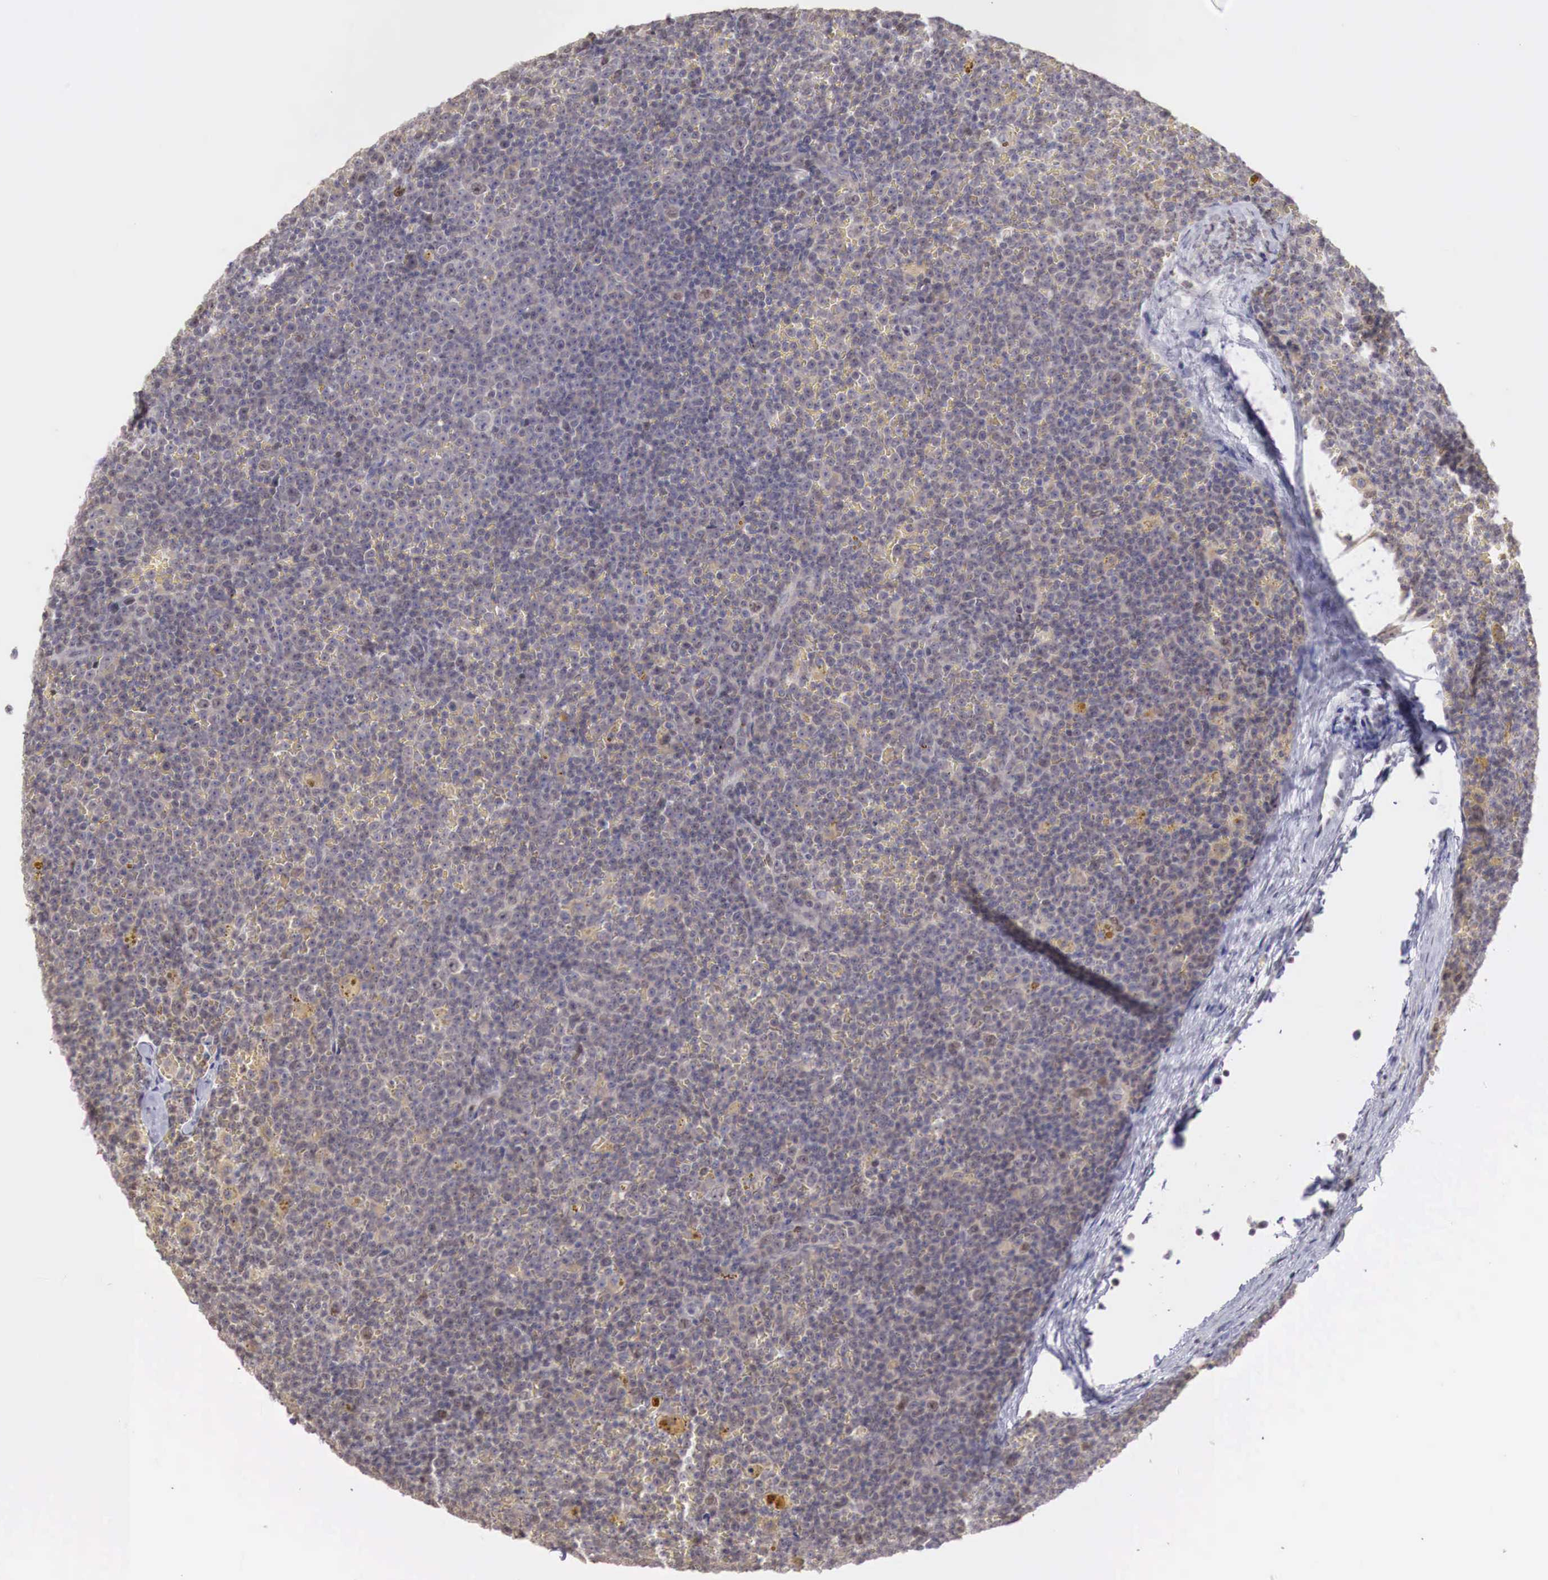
{"staining": {"intensity": "negative", "quantity": "none", "location": "none"}, "tissue": "lymphoma", "cell_type": "Tumor cells", "image_type": "cancer", "snomed": [{"axis": "morphology", "description": "Malignant lymphoma, non-Hodgkin's type, Low grade"}, {"axis": "topography", "description": "Lymph node"}], "caption": "There is no significant expression in tumor cells of malignant lymphoma, non-Hodgkin's type (low-grade).", "gene": "TBC1D9", "patient": {"sex": "male", "age": 50}}